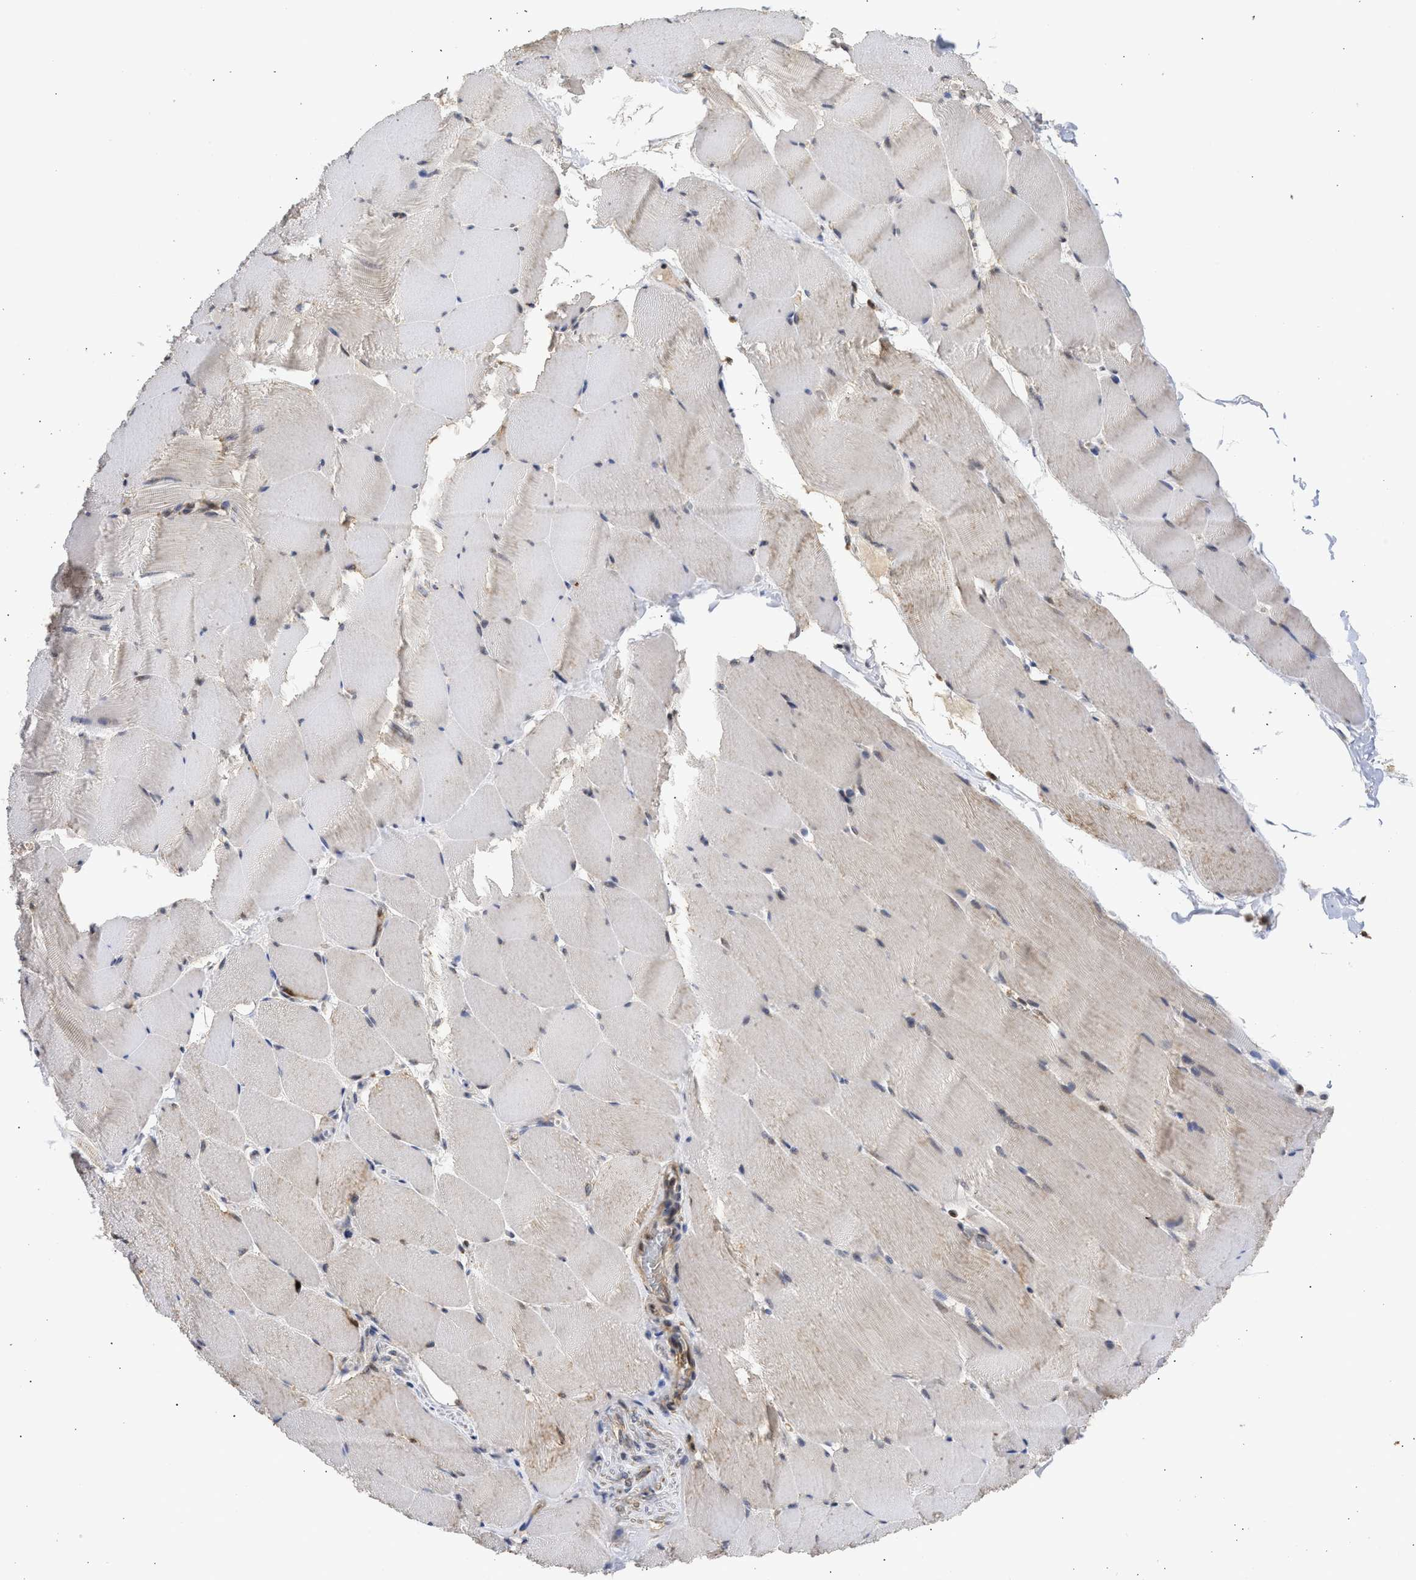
{"staining": {"intensity": "weak", "quantity": "<25%", "location": "cytoplasmic/membranous"}, "tissue": "skeletal muscle", "cell_type": "Myocytes", "image_type": "normal", "snomed": [{"axis": "morphology", "description": "Normal tissue, NOS"}, {"axis": "topography", "description": "Skeletal muscle"}], "caption": "Immunohistochemistry (IHC) of unremarkable skeletal muscle displays no staining in myocytes.", "gene": "ENSG00000142539", "patient": {"sex": "male", "age": 62}}